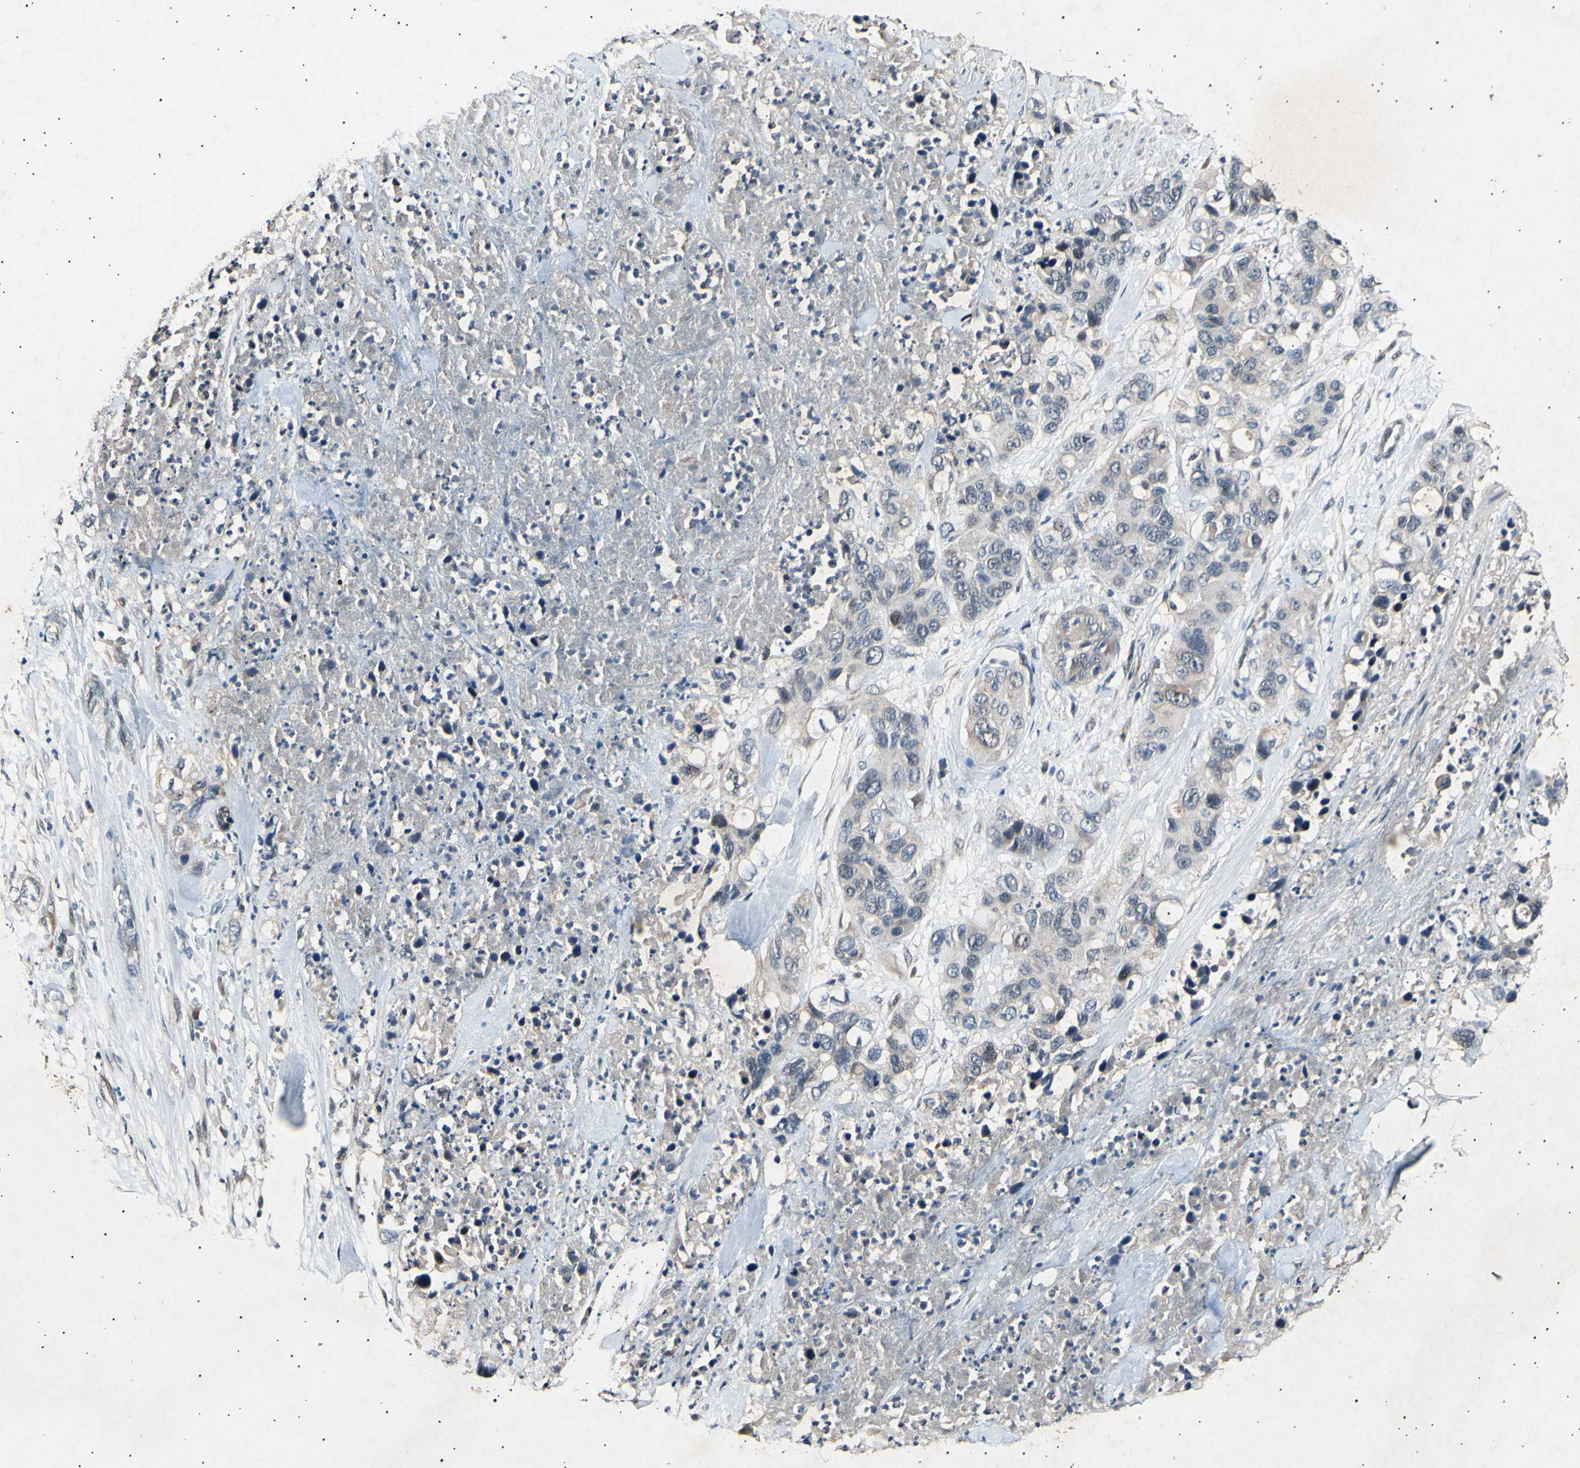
{"staining": {"intensity": "negative", "quantity": "none", "location": "none"}, "tissue": "pancreatic cancer", "cell_type": "Tumor cells", "image_type": "cancer", "snomed": [{"axis": "morphology", "description": "Adenocarcinoma, NOS"}, {"axis": "topography", "description": "Pancreas"}], "caption": "A micrograph of human pancreatic adenocarcinoma is negative for staining in tumor cells.", "gene": "ADCY3", "patient": {"sex": "female", "age": 71}}